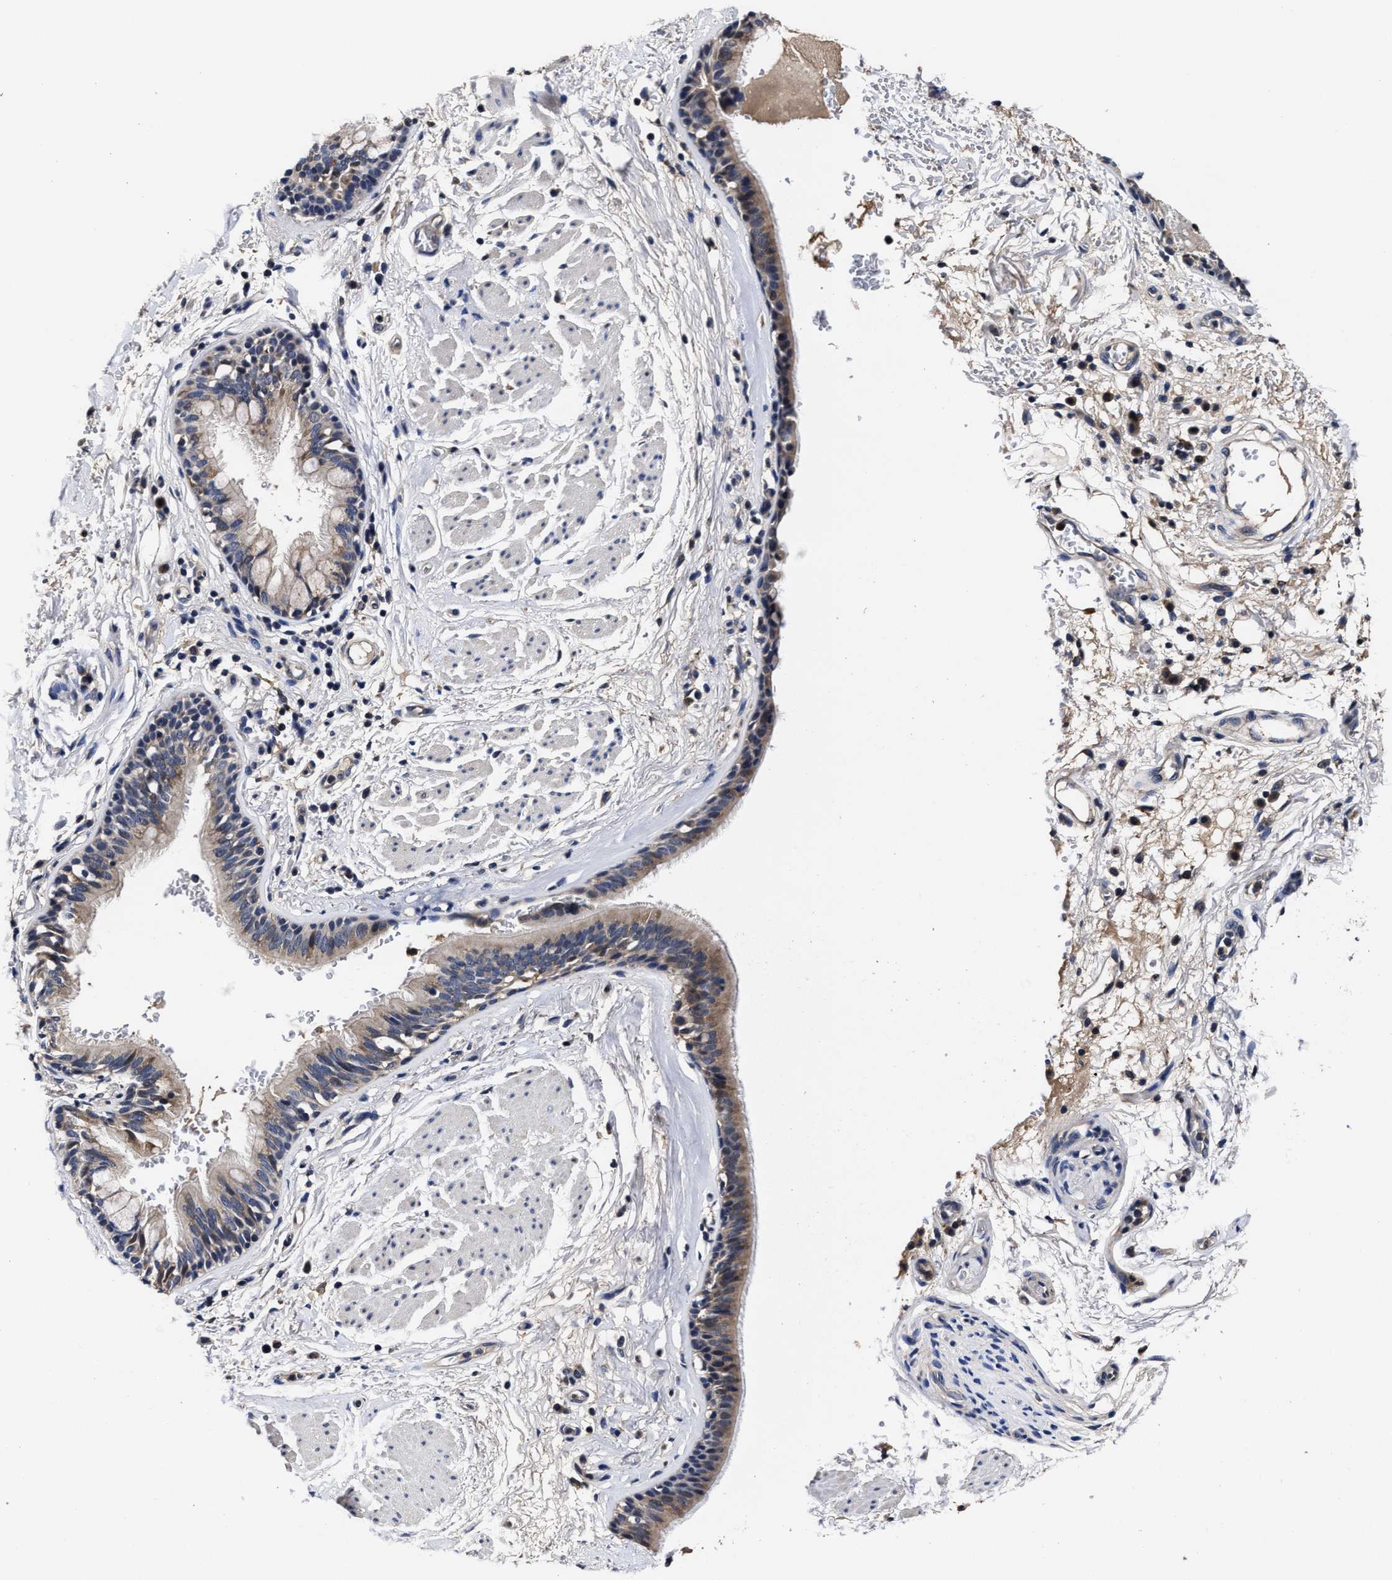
{"staining": {"intensity": "moderate", "quantity": ">75%", "location": "cytoplasmic/membranous"}, "tissue": "bronchus", "cell_type": "Respiratory epithelial cells", "image_type": "normal", "snomed": [{"axis": "morphology", "description": "Normal tissue, NOS"}, {"axis": "topography", "description": "Cartilage tissue"}], "caption": "Immunohistochemistry (IHC) (DAB (3,3'-diaminobenzidine)) staining of unremarkable human bronchus exhibits moderate cytoplasmic/membranous protein expression in approximately >75% of respiratory epithelial cells. Nuclei are stained in blue.", "gene": "SOCS5", "patient": {"sex": "female", "age": 63}}